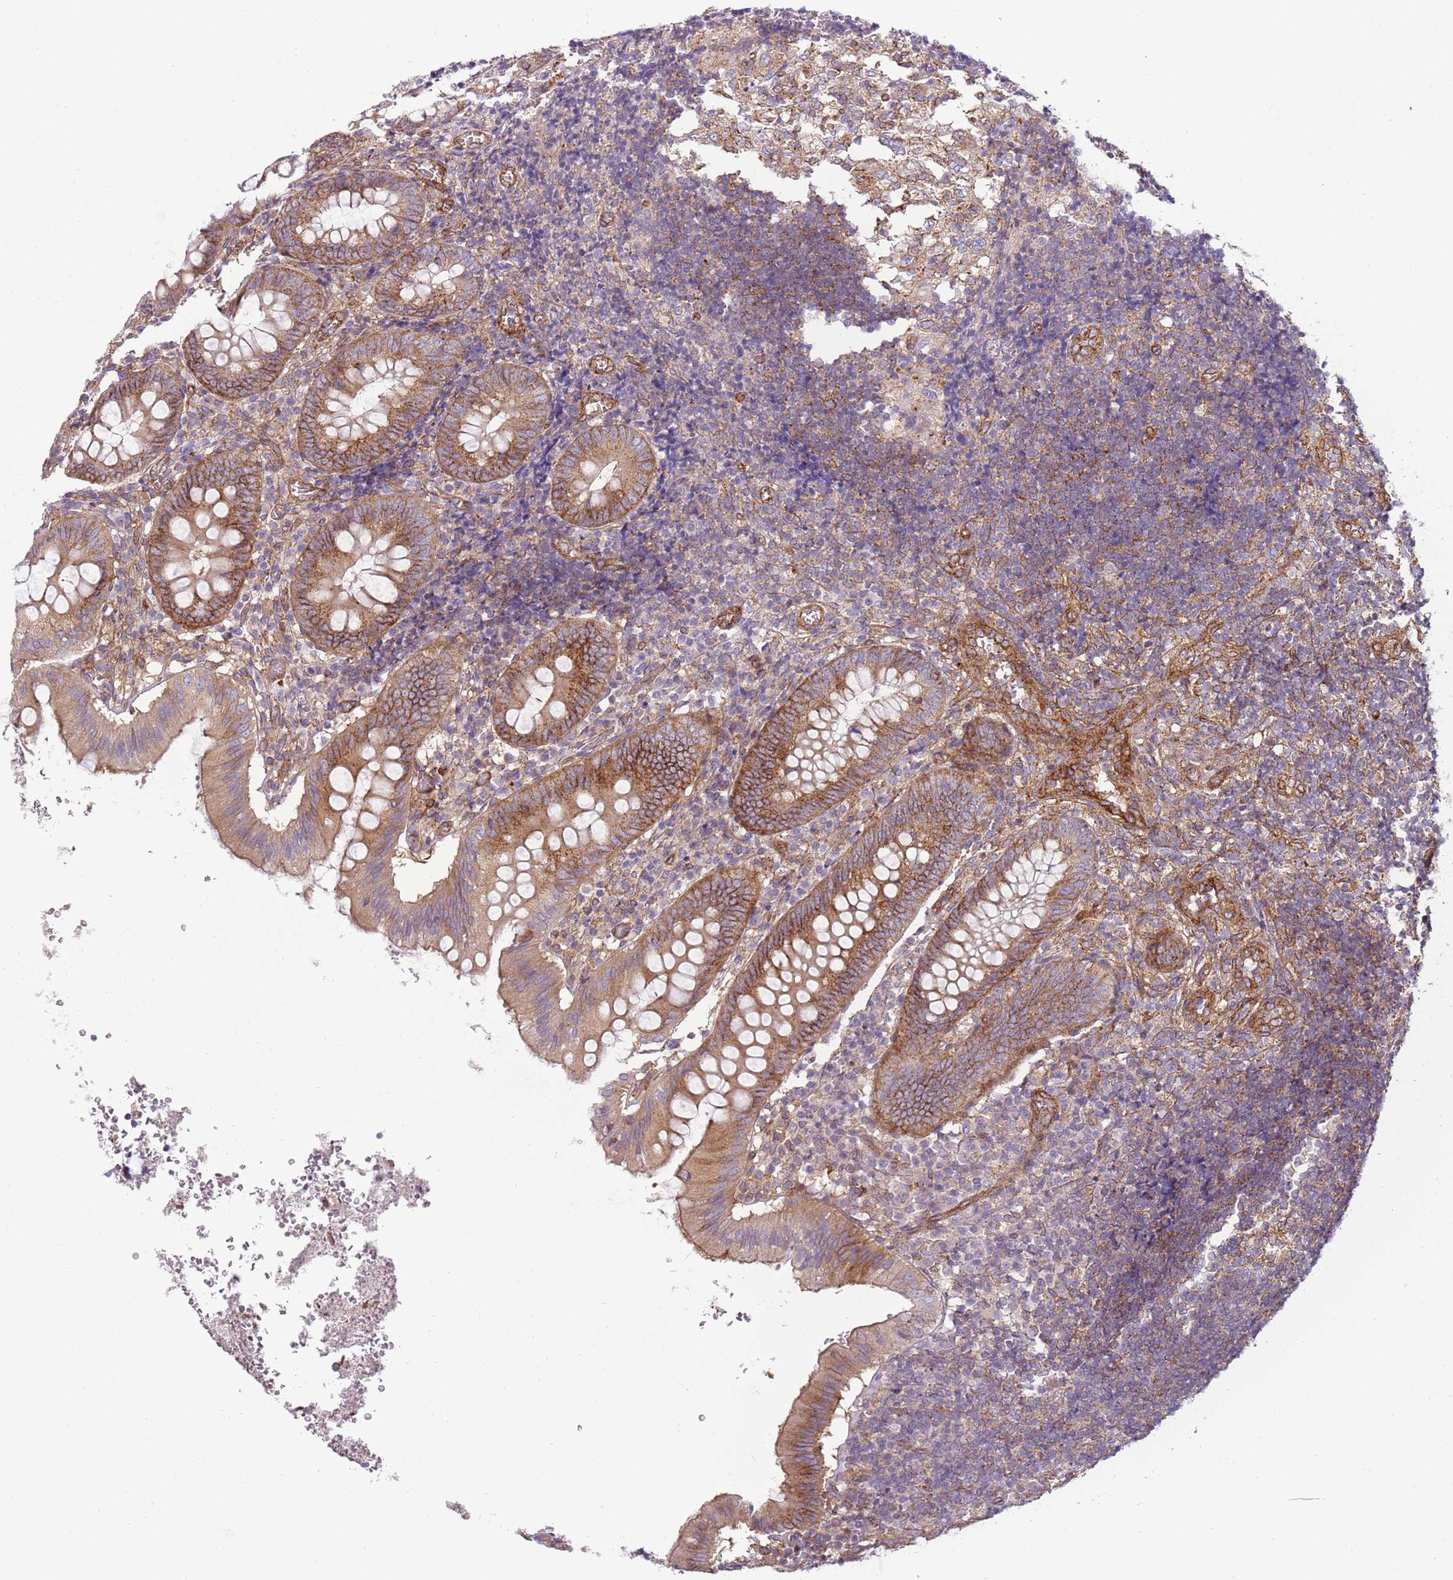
{"staining": {"intensity": "moderate", "quantity": ">75%", "location": "cytoplasmic/membranous"}, "tissue": "appendix", "cell_type": "Glandular cells", "image_type": "normal", "snomed": [{"axis": "morphology", "description": "Normal tissue, NOS"}, {"axis": "topography", "description": "Appendix"}], "caption": "The image exhibits staining of benign appendix, revealing moderate cytoplasmic/membranous protein staining (brown color) within glandular cells. (Stains: DAB (3,3'-diaminobenzidine) in brown, nuclei in blue, Microscopy: brightfield microscopy at high magnification).", "gene": "SNX1", "patient": {"sex": "male", "age": 8}}